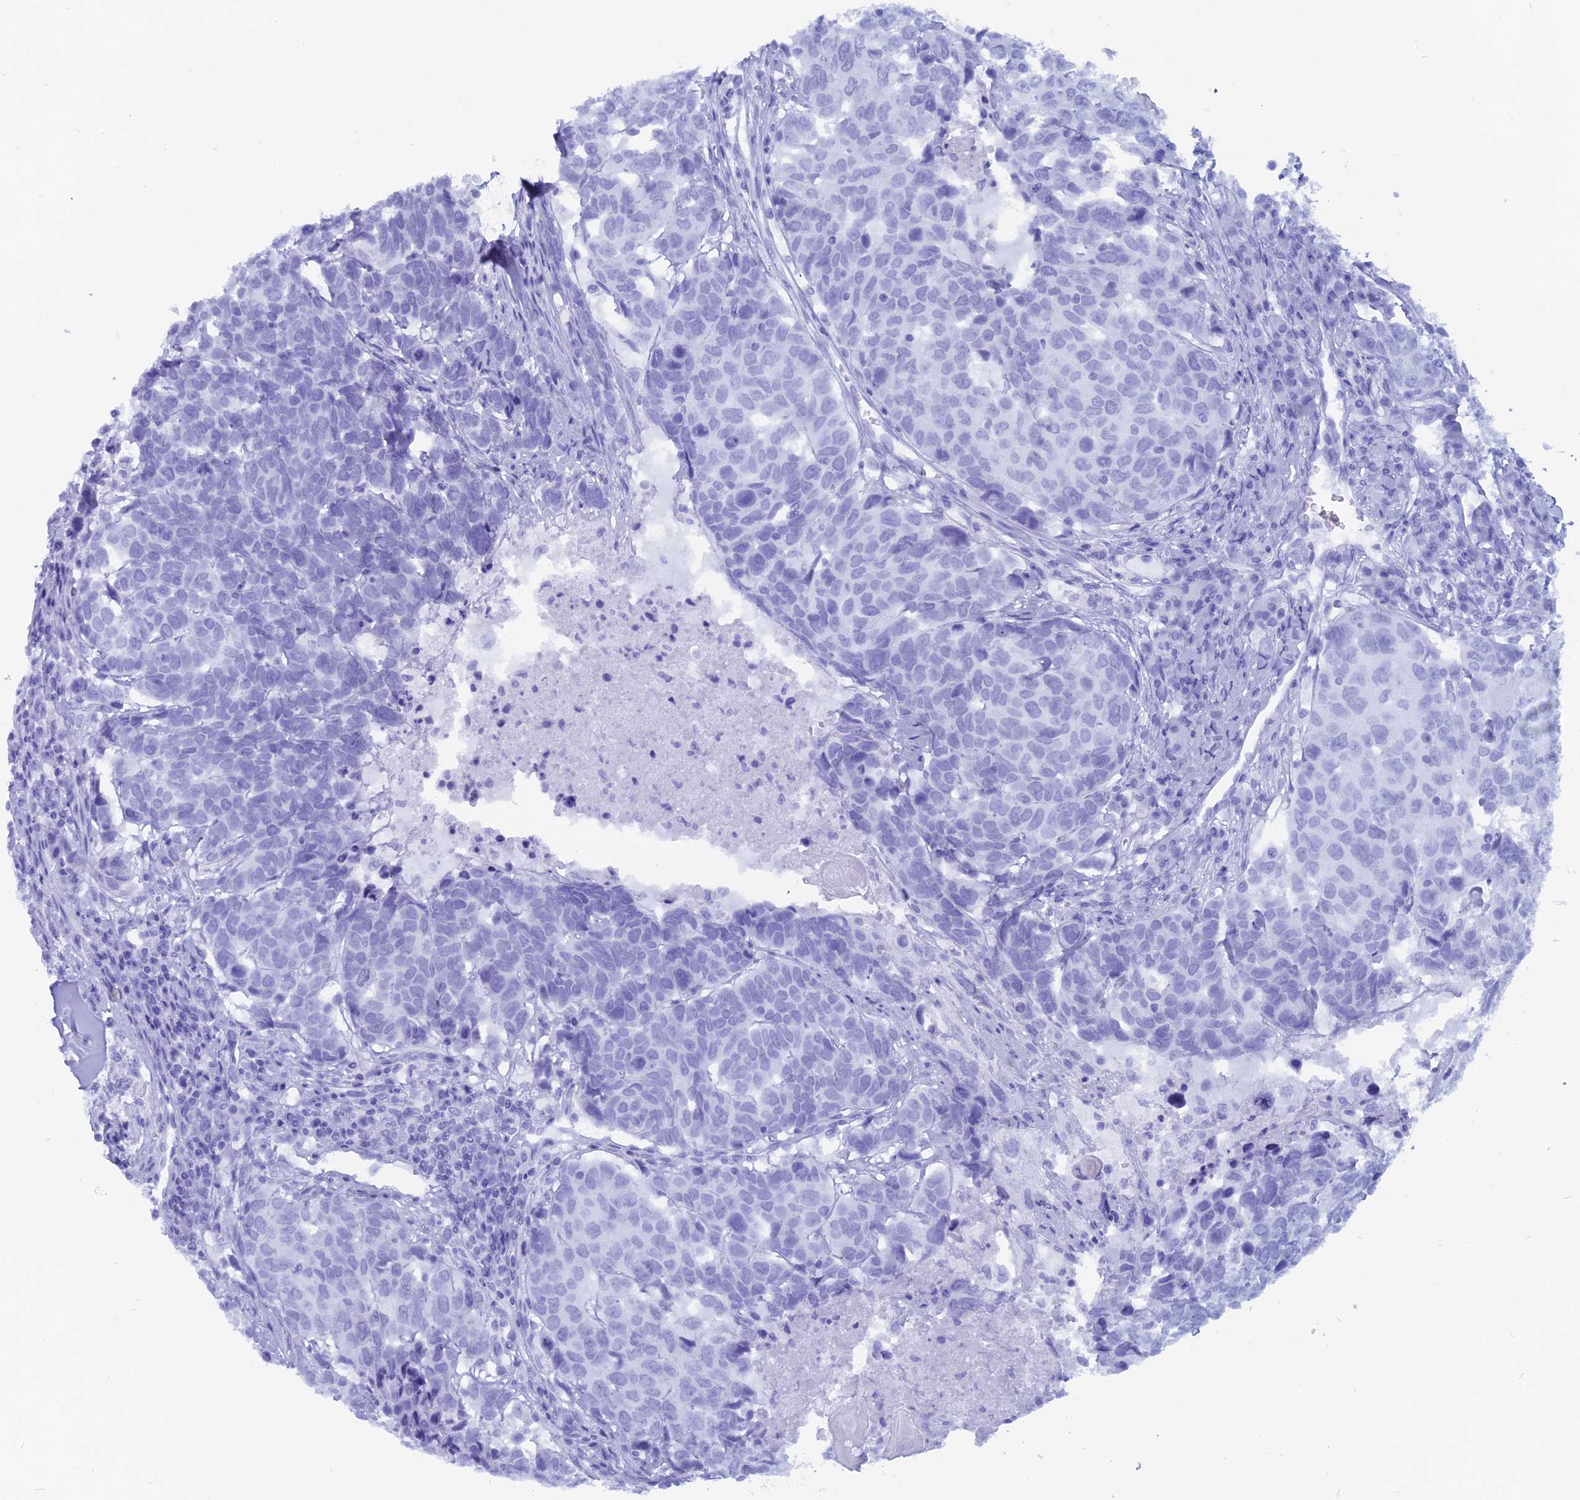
{"staining": {"intensity": "negative", "quantity": "none", "location": "none"}, "tissue": "head and neck cancer", "cell_type": "Tumor cells", "image_type": "cancer", "snomed": [{"axis": "morphology", "description": "Squamous cell carcinoma, NOS"}, {"axis": "topography", "description": "Head-Neck"}], "caption": "Head and neck cancer (squamous cell carcinoma) was stained to show a protein in brown. There is no significant positivity in tumor cells. (DAB (3,3'-diaminobenzidine) immunohistochemistry (IHC) with hematoxylin counter stain).", "gene": "CAPS", "patient": {"sex": "male", "age": 66}}